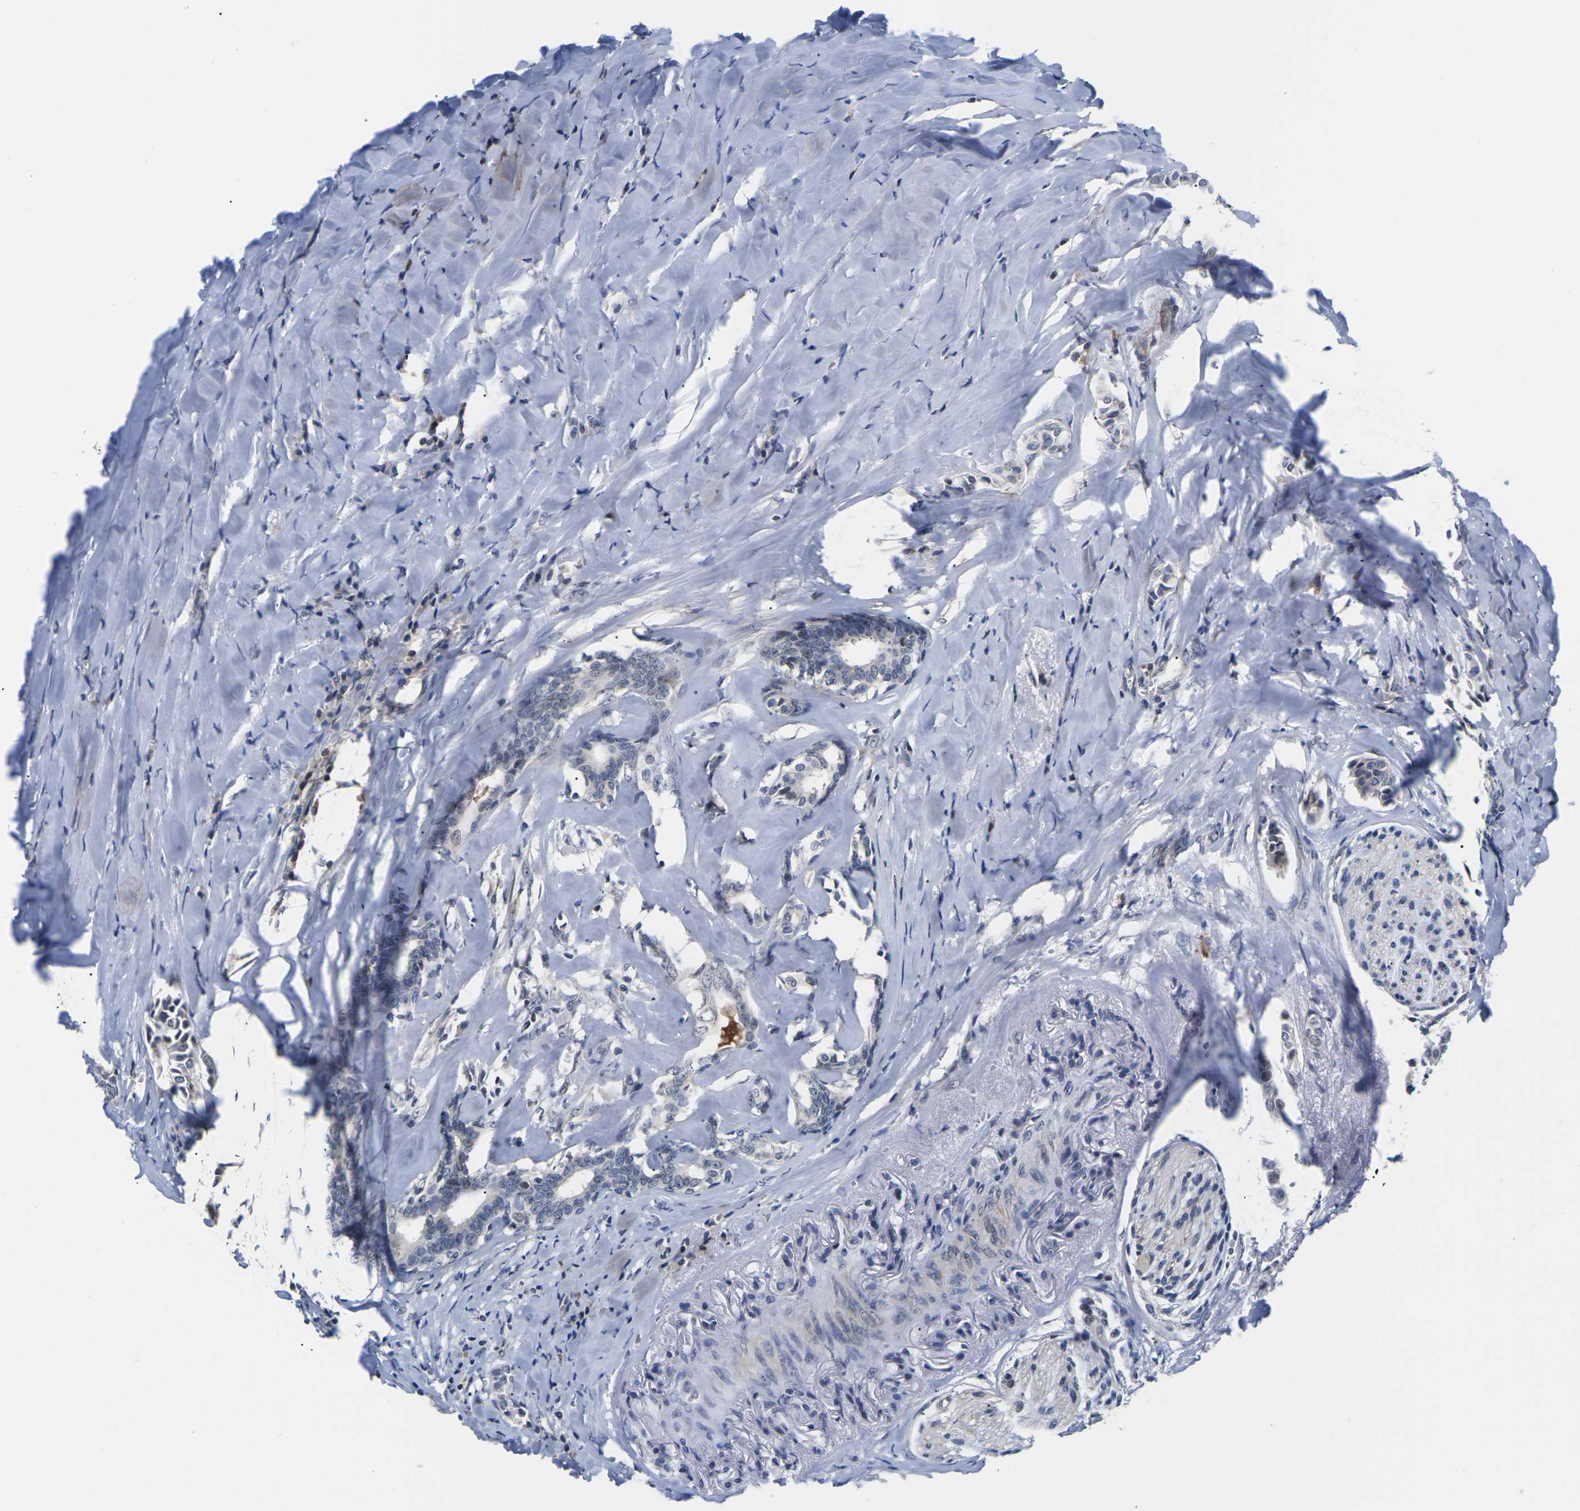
{"staining": {"intensity": "weak", "quantity": "<25%", "location": "cytoplasmic/membranous"}, "tissue": "head and neck cancer", "cell_type": "Tumor cells", "image_type": "cancer", "snomed": [{"axis": "morphology", "description": "Adenocarcinoma, NOS"}, {"axis": "topography", "description": "Salivary gland"}, {"axis": "topography", "description": "Head-Neck"}], "caption": "Immunohistochemical staining of adenocarcinoma (head and neck) shows no significant expression in tumor cells. (Stains: DAB IHC with hematoxylin counter stain, Microscopy: brightfield microscopy at high magnification).", "gene": "ST6GAL2", "patient": {"sex": "female", "age": 59}}